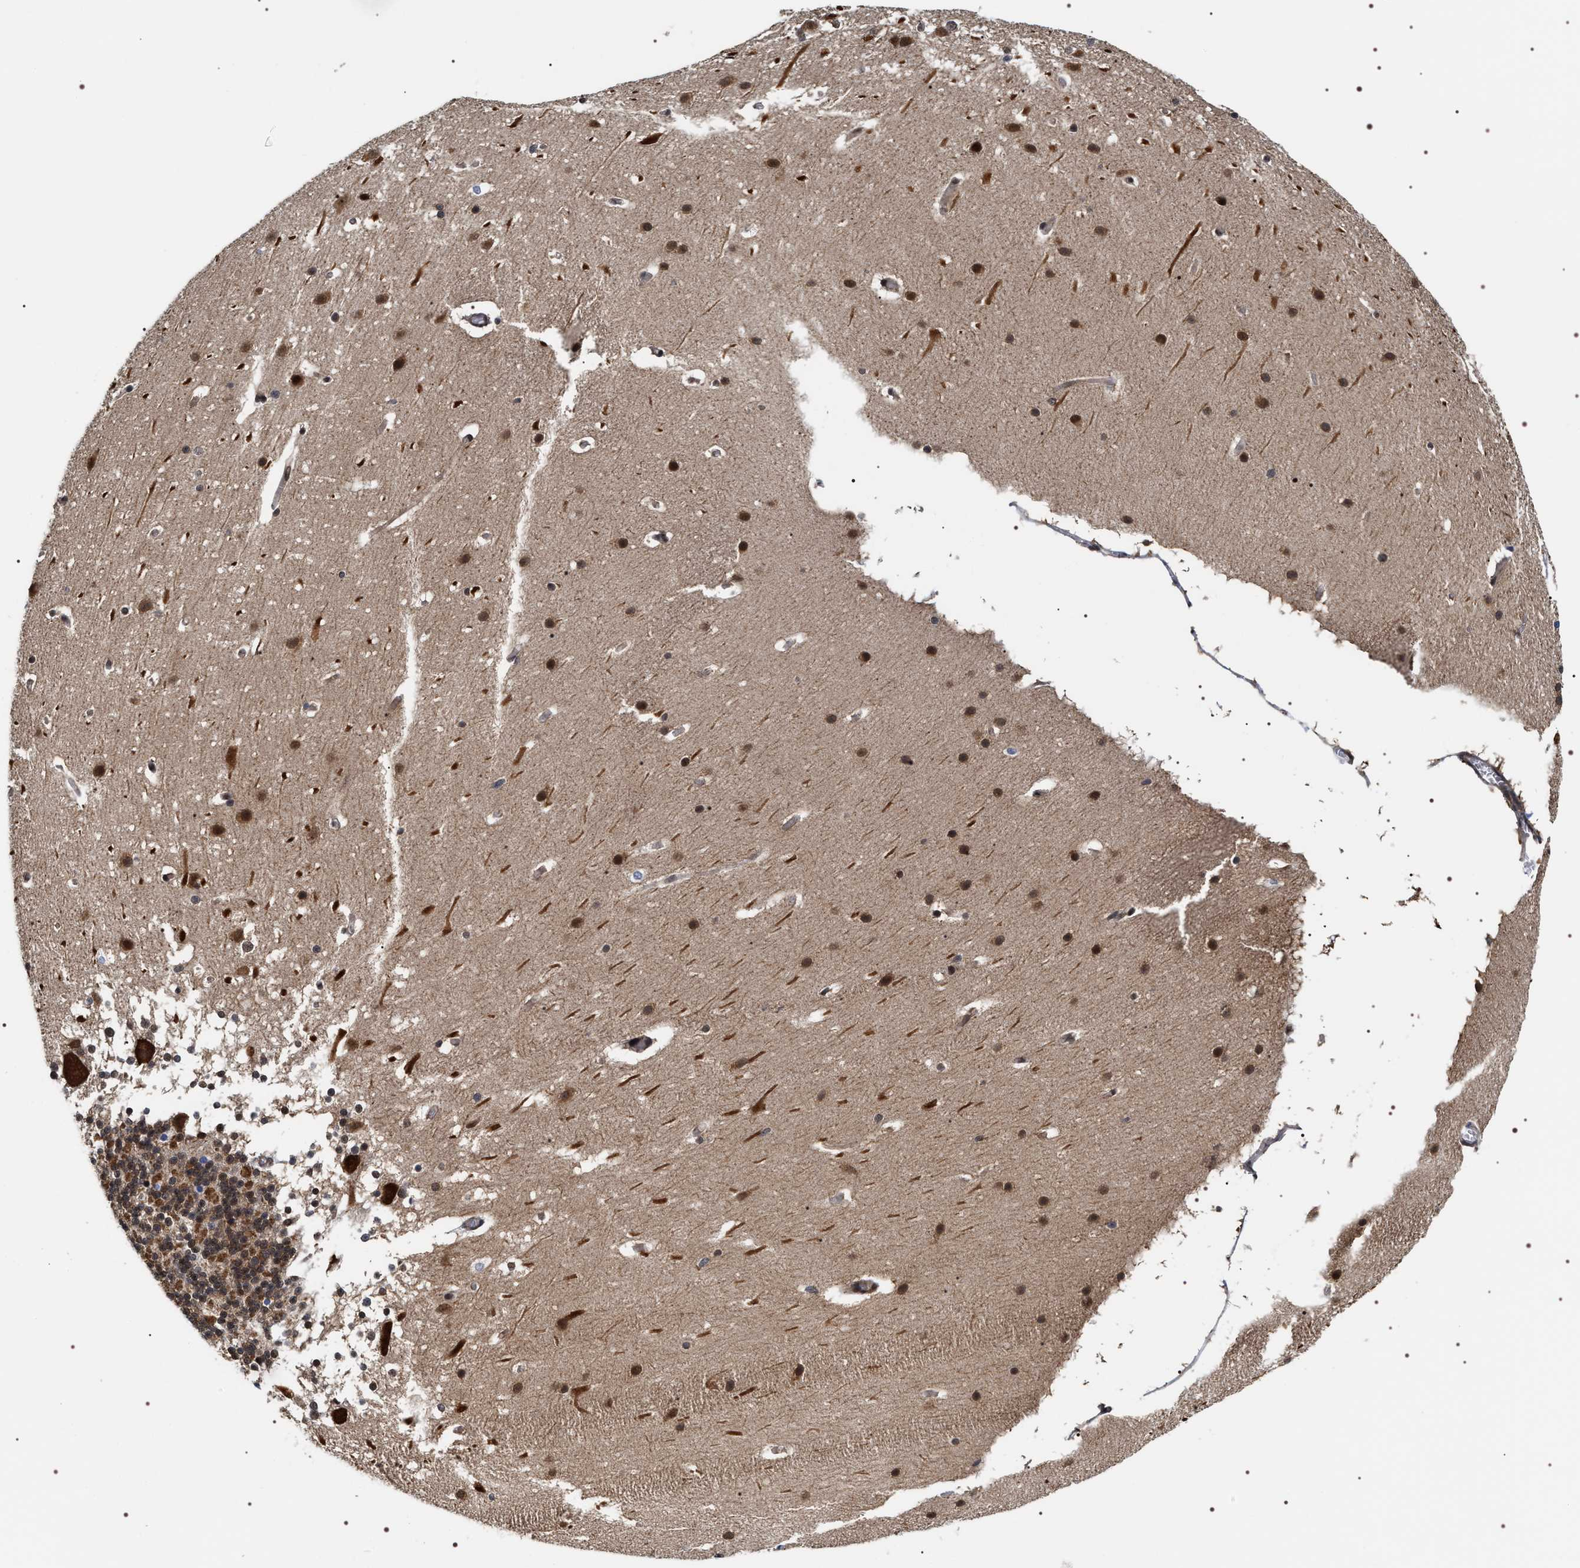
{"staining": {"intensity": "moderate", "quantity": ">75%", "location": "cytoplasmic/membranous,nuclear"}, "tissue": "cerebellum", "cell_type": "Cells in granular layer", "image_type": "normal", "snomed": [{"axis": "morphology", "description": "Normal tissue, NOS"}, {"axis": "topography", "description": "Cerebellum"}], "caption": "Cerebellum stained with DAB (3,3'-diaminobenzidine) immunohistochemistry shows medium levels of moderate cytoplasmic/membranous,nuclear expression in approximately >75% of cells in granular layer.", "gene": "BAG6", "patient": {"sex": "female", "age": 19}}